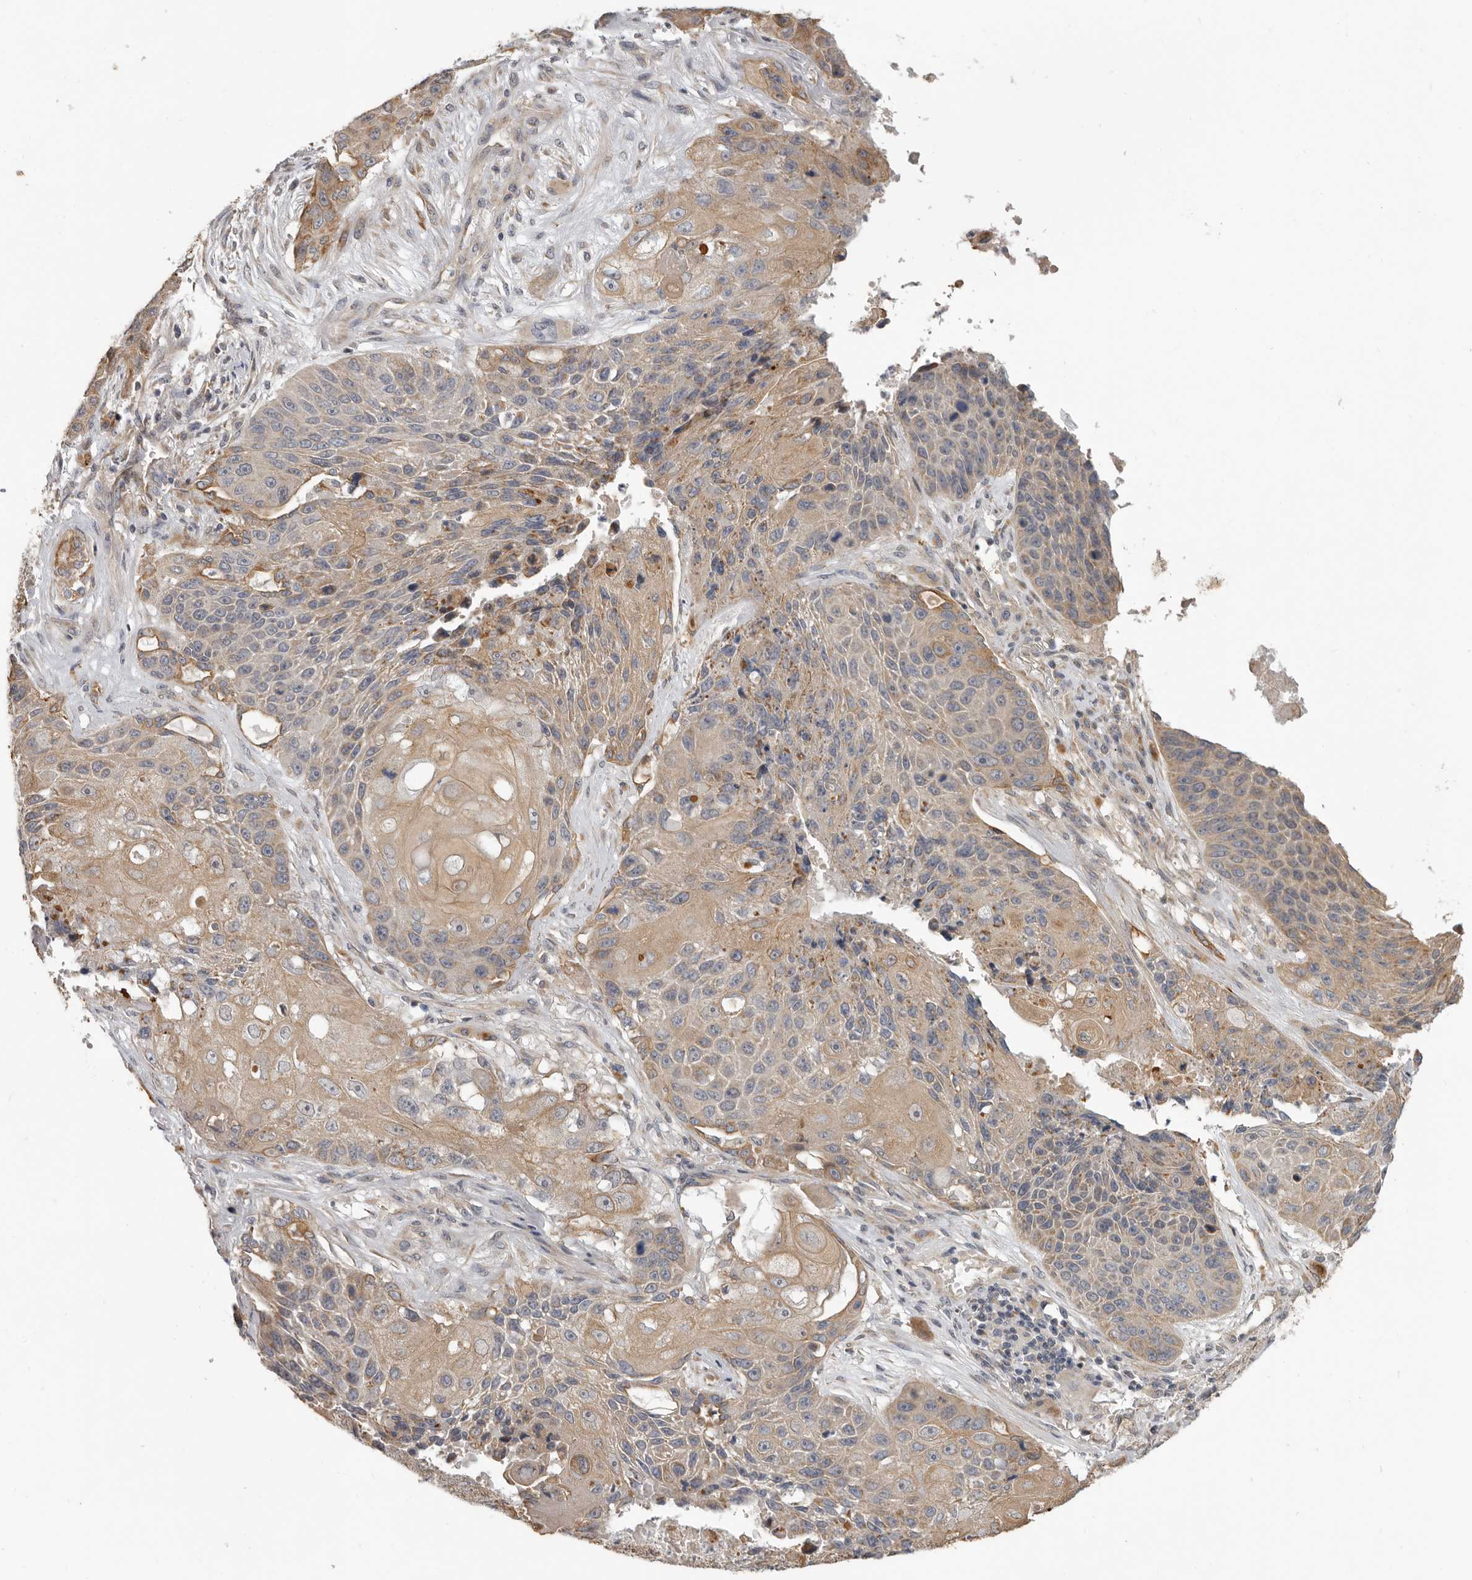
{"staining": {"intensity": "weak", "quantity": "25%-75%", "location": "cytoplasmic/membranous"}, "tissue": "lung cancer", "cell_type": "Tumor cells", "image_type": "cancer", "snomed": [{"axis": "morphology", "description": "Squamous cell carcinoma, NOS"}, {"axis": "topography", "description": "Lung"}], "caption": "Lung cancer stained for a protein demonstrates weak cytoplasmic/membranous positivity in tumor cells.", "gene": "UNK", "patient": {"sex": "male", "age": 61}}